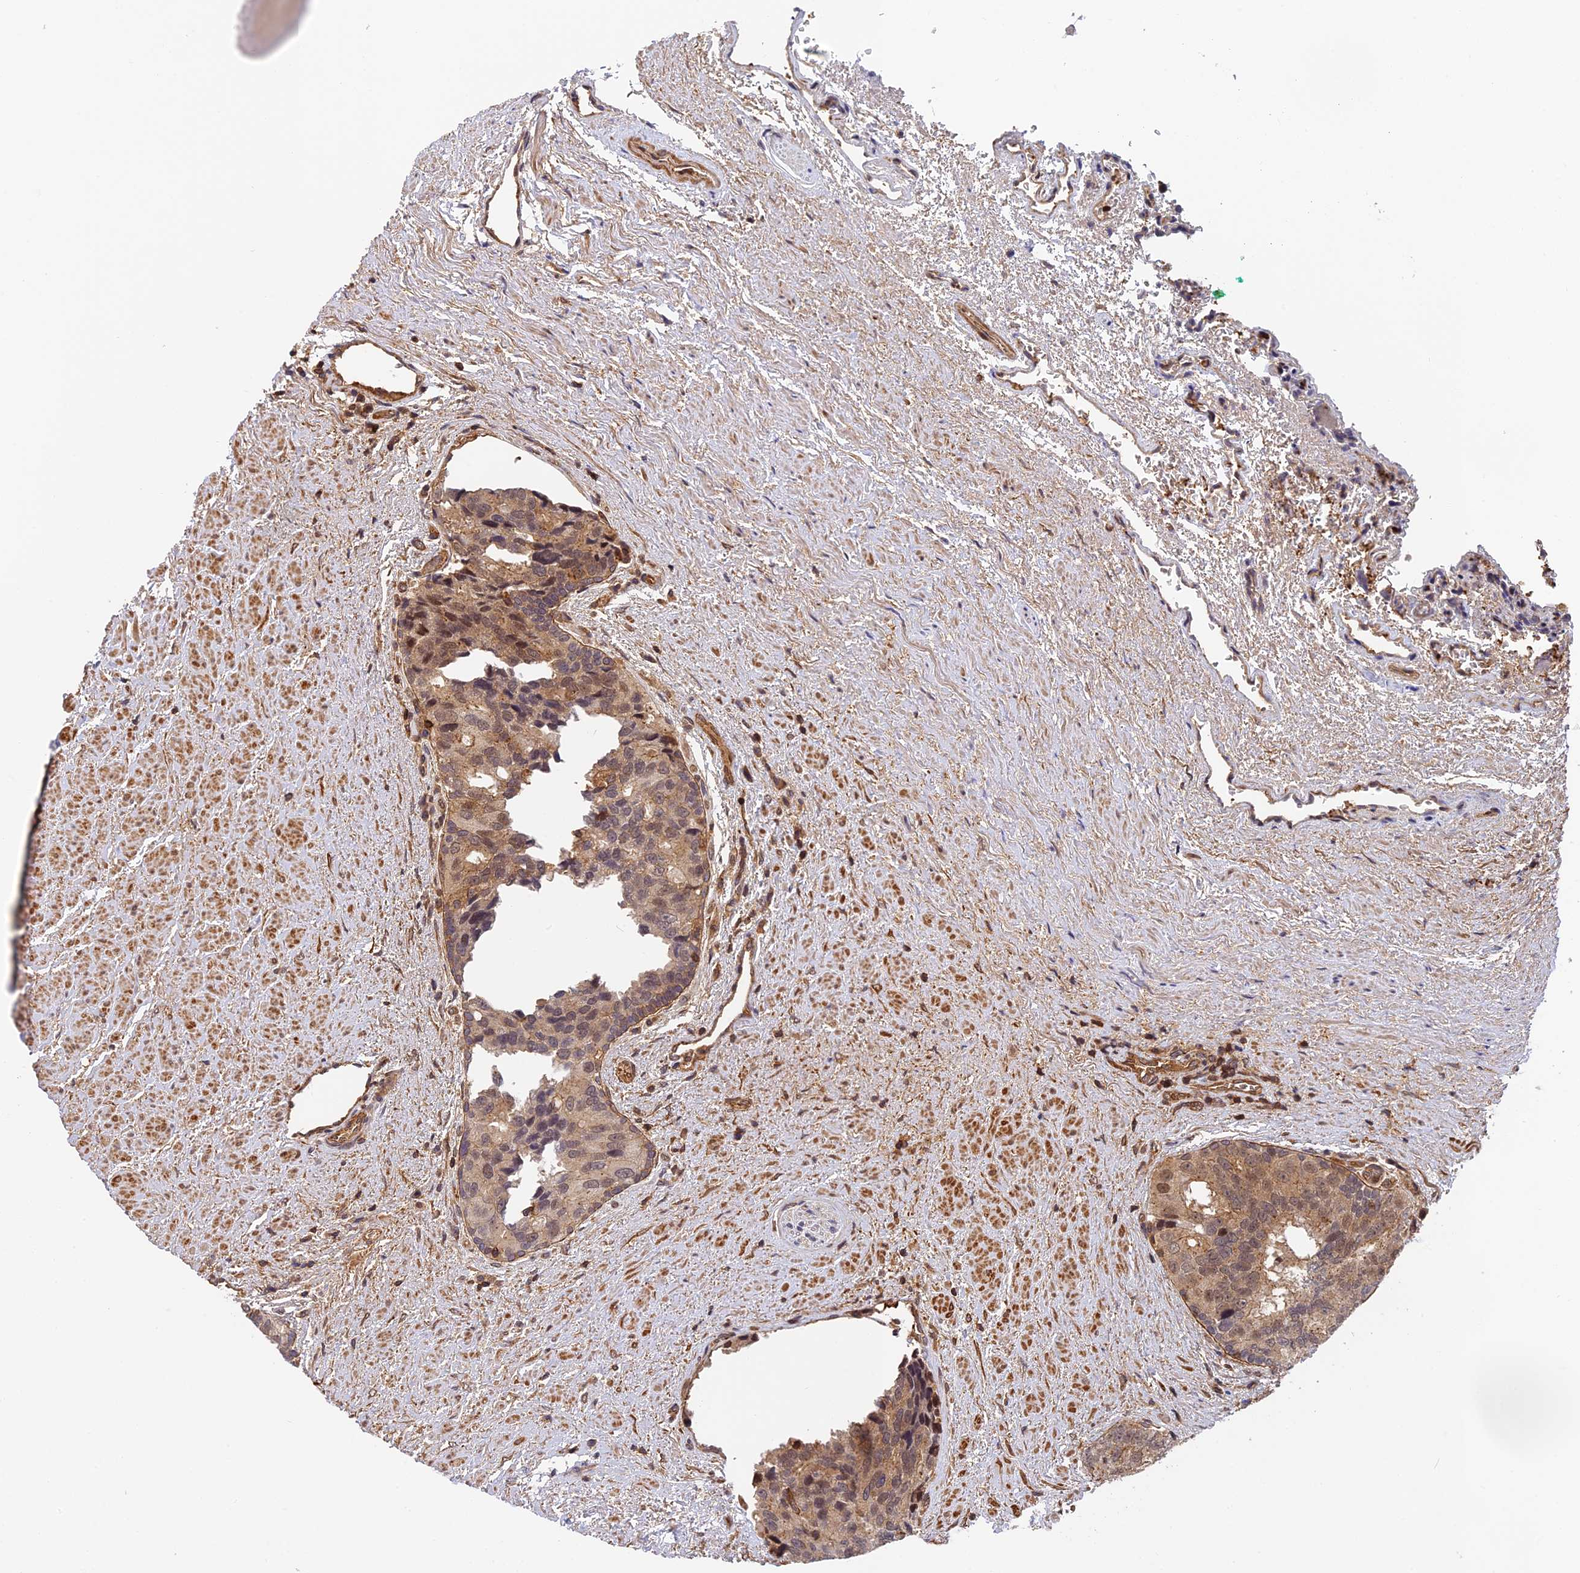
{"staining": {"intensity": "moderate", "quantity": "<25%", "location": "cytoplasmic/membranous,nuclear"}, "tissue": "prostate cancer", "cell_type": "Tumor cells", "image_type": "cancer", "snomed": [{"axis": "morphology", "description": "Adenocarcinoma, High grade"}, {"axis": "topography", "description": "Prostate"}], "caption": "Prostate high-grade adenocarcinoma stained with IHC exhibits moderate cytoplasmic/membranous and nuclear staining in approximately <25% of tumor cells.", "gene": "OSBPL1A", "patient": {"sex": "male", "age": 70}}